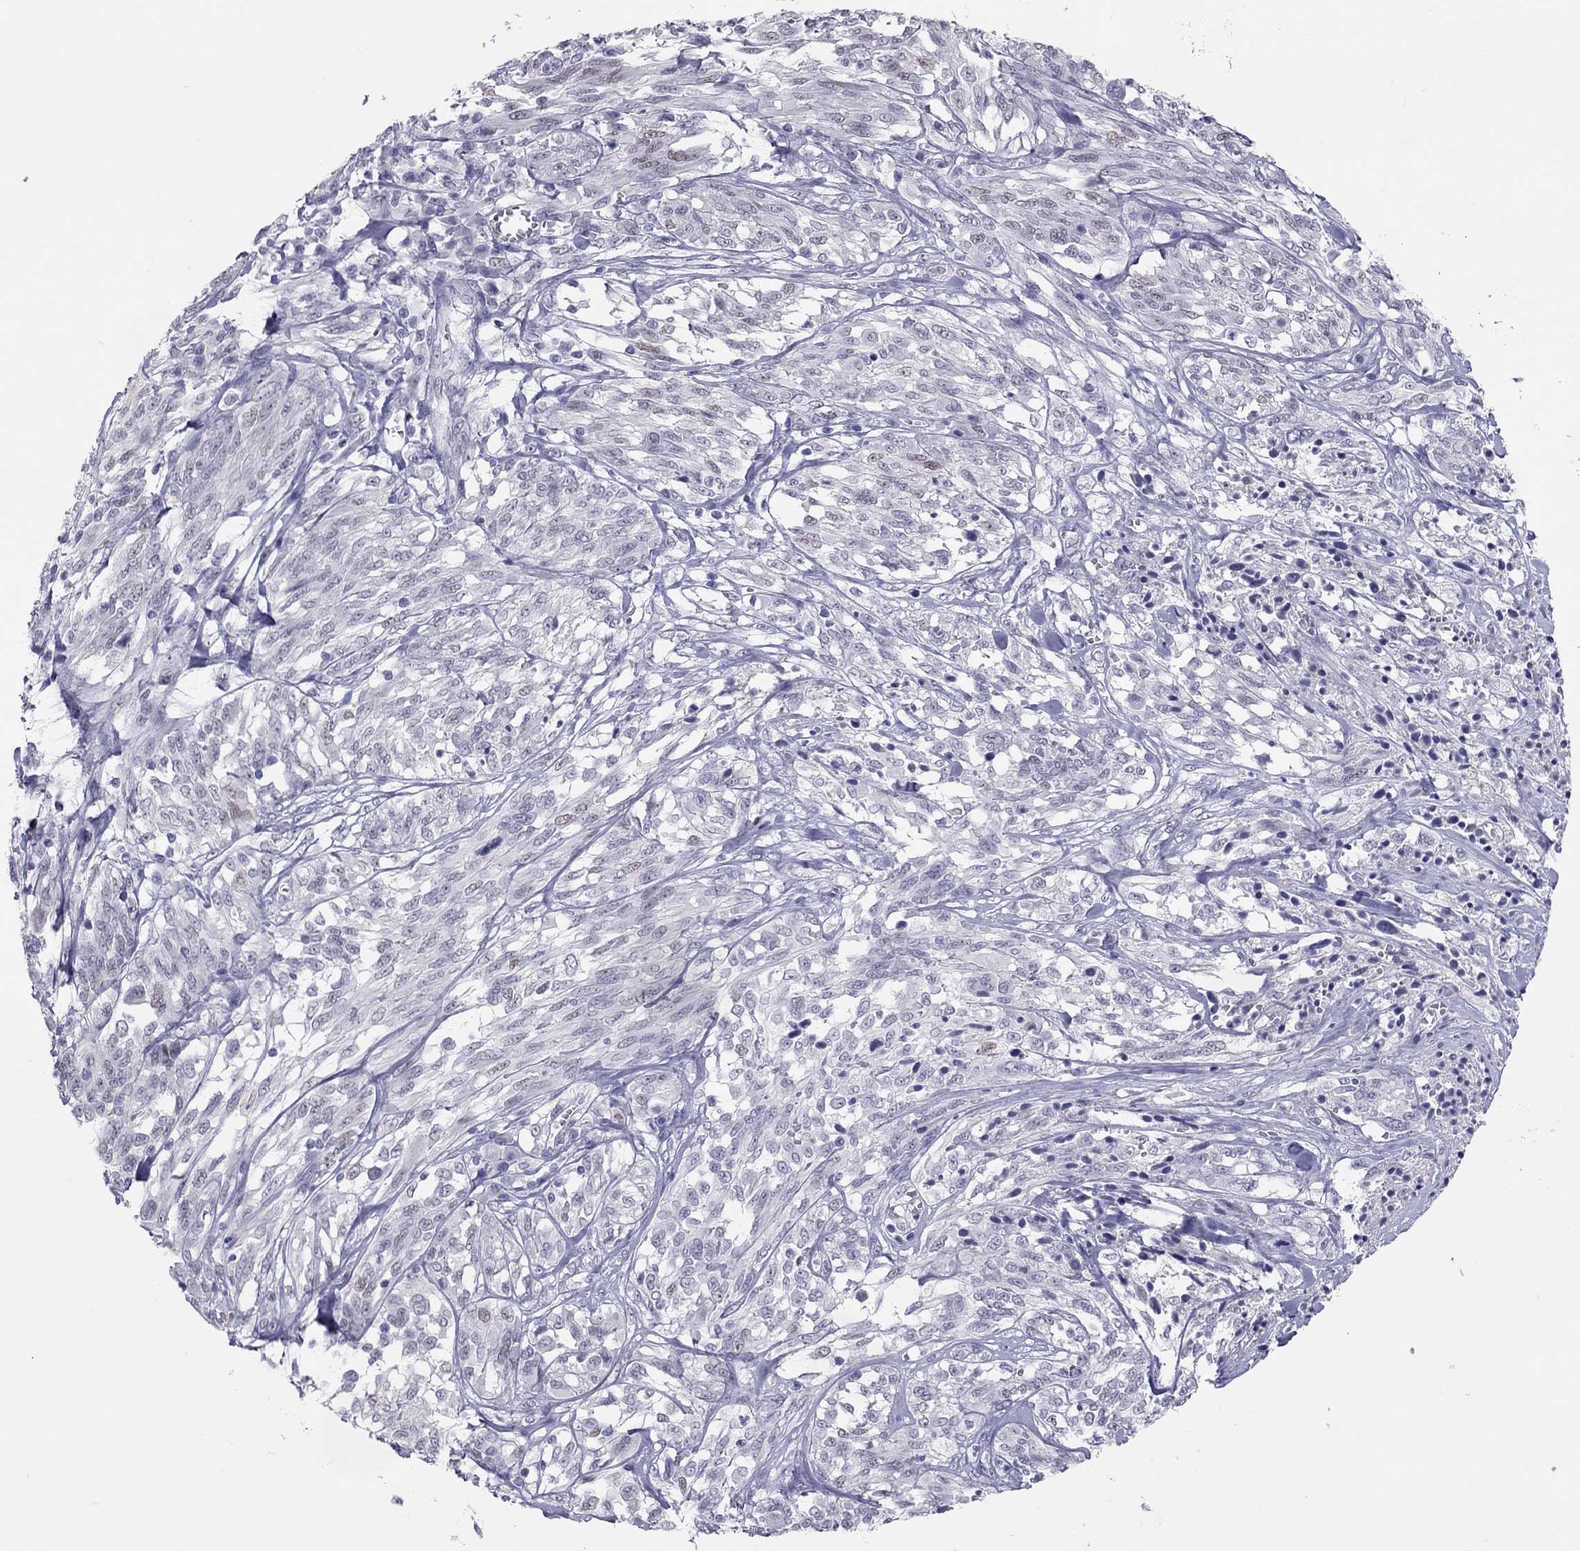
{"staining": {"intensity": "negative", "quantity": "none", "location": "none"}, "tissue": "melanoma", "cell_type": "Tumor cells", "image_type": "cancer", "snomed": [{"axis": "morphology", "description": "Malignant melanoma, NOS"}, {"axis": "topography", "description": "Skin"}], "caption": "IHC of human melanoma exhibits no staining in tumor cells.", "gene": "PHOX2A", "patient": {"sex": "female", "age": 91}}